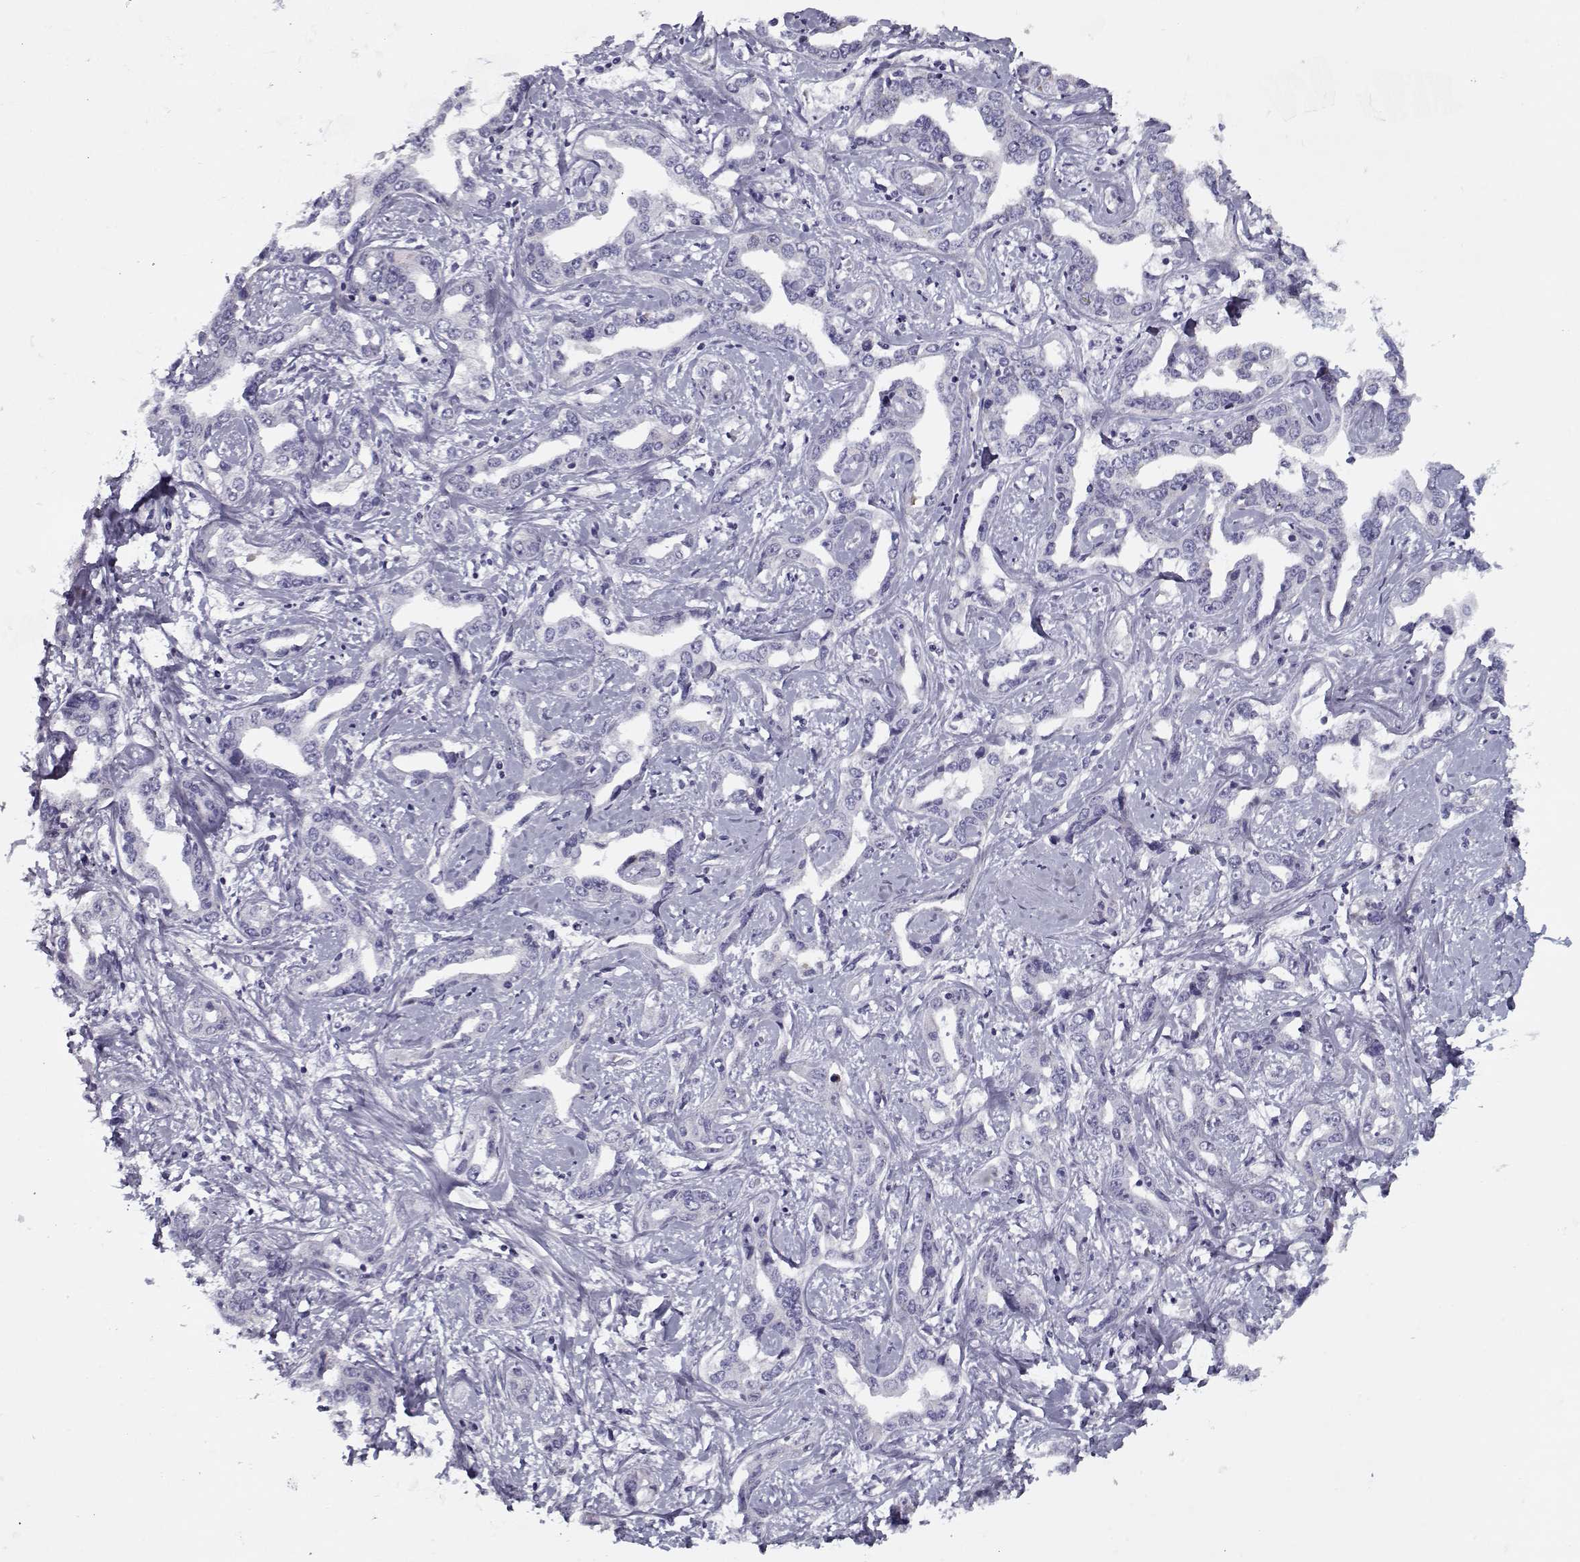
{"staining": {"intensity": "negative", "quantity": "none", "location": "none"}, "tissue": "liver cancer", "cell_type": "Tumor cells", "image_type": "cancer", "snomed": [{"axis": "morphology", "description": "Cholangiocarcinoma"}, {"axis": "topography", "description": "Liver"}], "caption": "The micrograph exhibits no significant positivity in tumor cells of liver cholangiocarcinoma.", "gene": "PP2D1", "patient": {"sex": "male", "age": 59}}